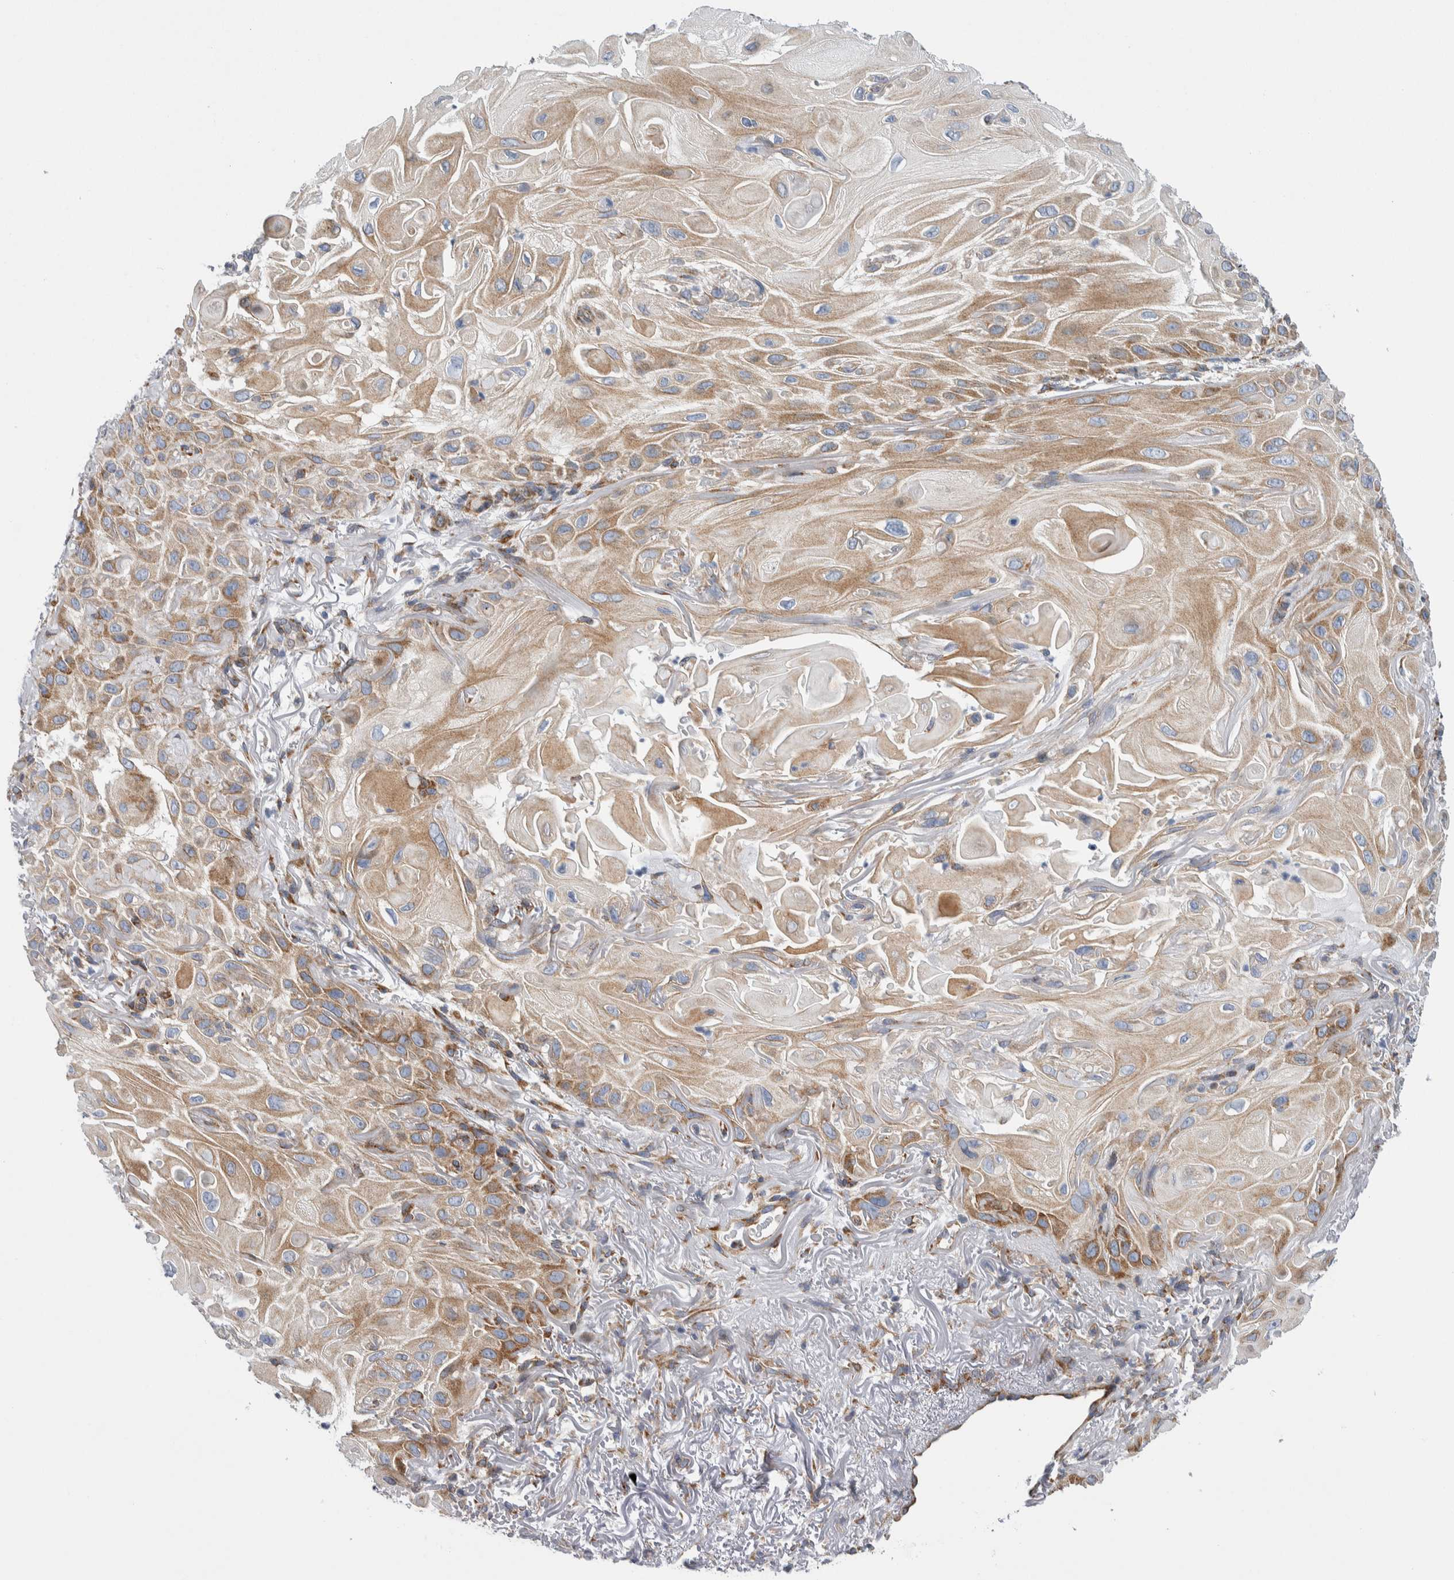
{"staining": {"intensity": "moderate", "quantity": ">75%", "location": "cytoplasmic/membranous"}, "tissue": "skin cancer", "cell_type": "Tumor cells", "image_type": "cancer", "snomed": [{"axis": "morphology", "description": "Squamous cell carcinoma, NOS"}, {"axis": "topography", "description": "Skin"}], "caption": "A brown stain shows moderate cytoplasmic/membranous positivity of a protein in skin cancer (squamous cell carcinoma) tumor cells.", "gene": "RACK1", "patient": {"sex": "female", "age": 77}}